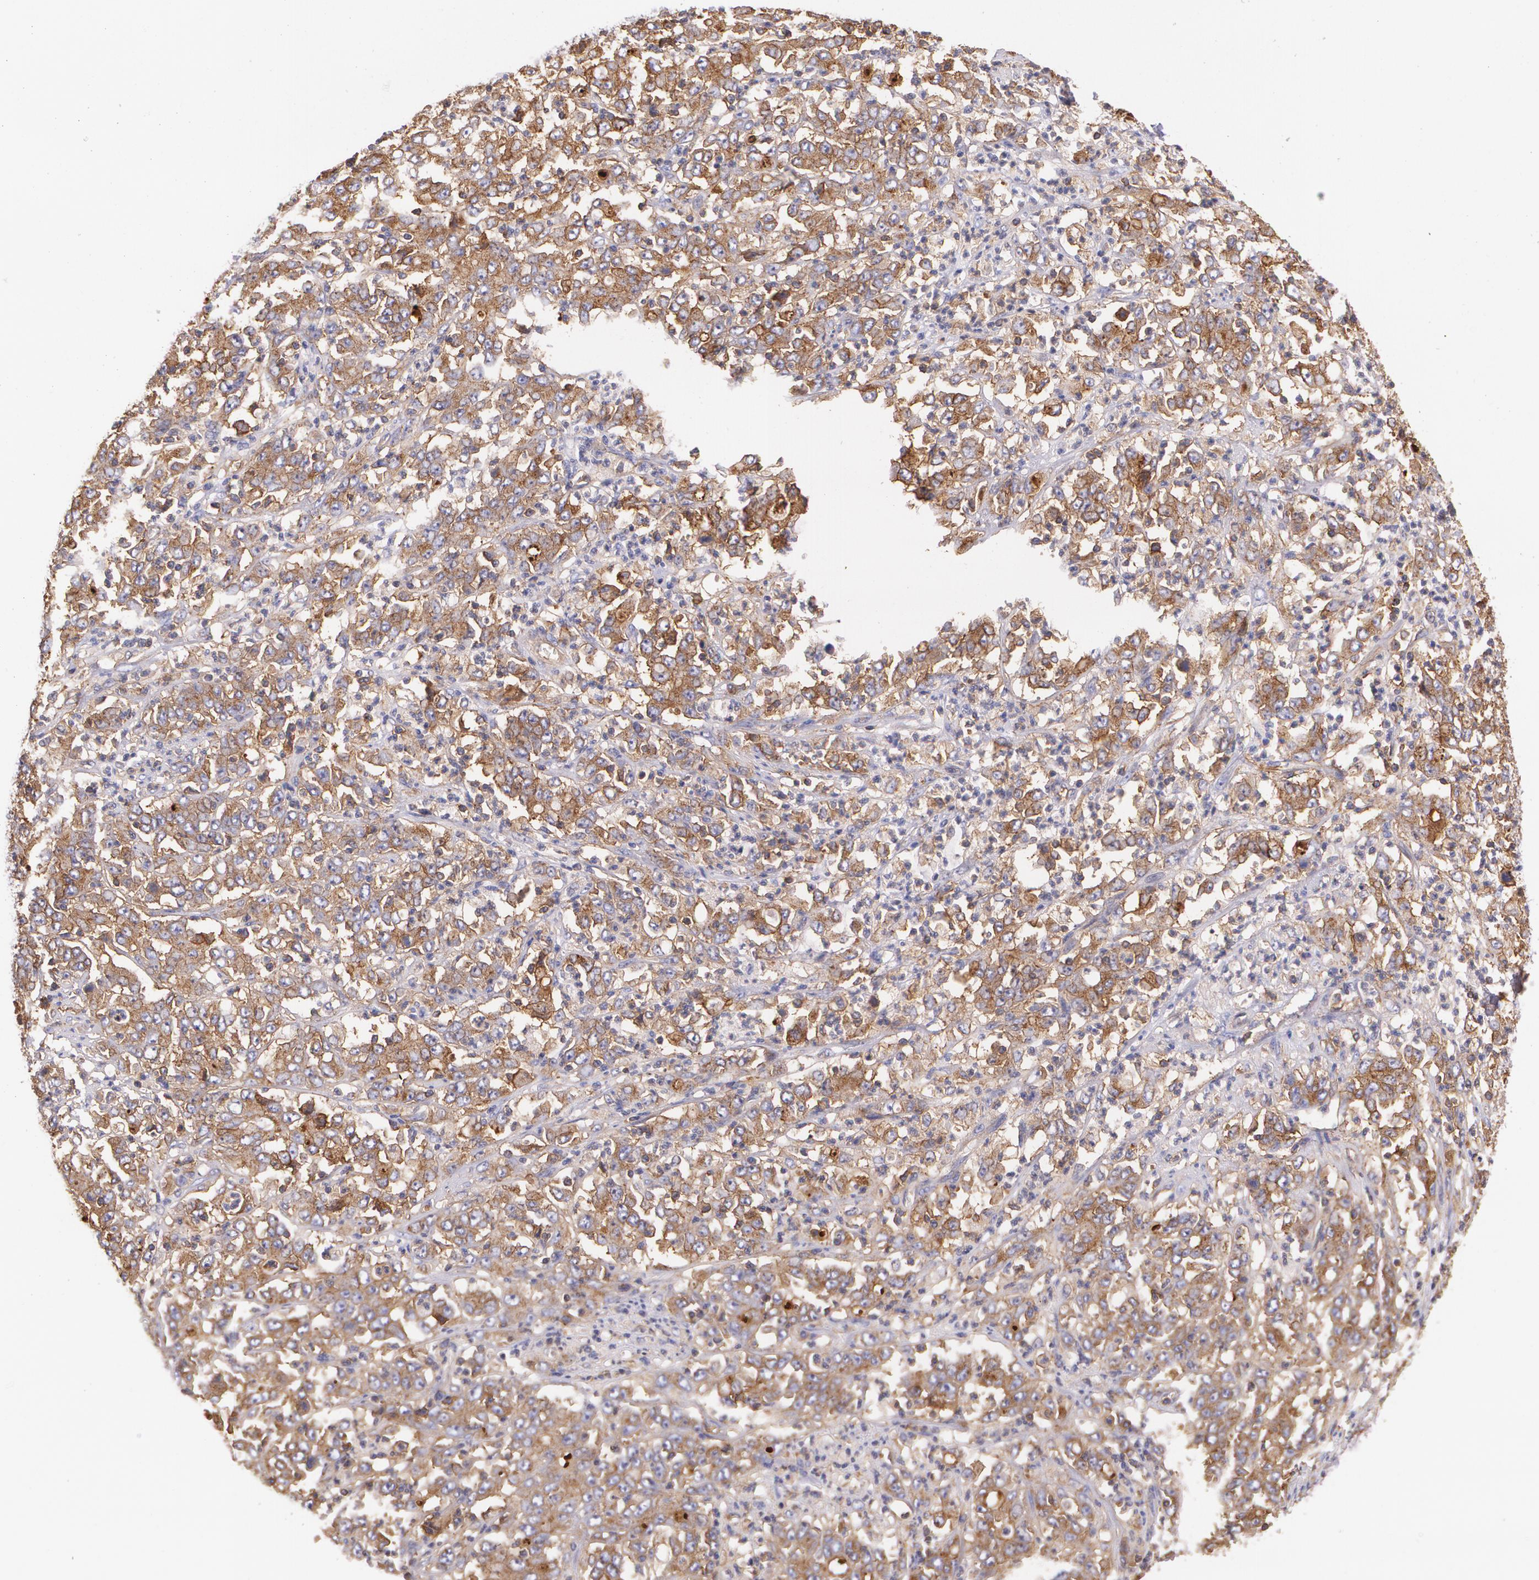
{"staining": {"intensity": "moderate", "quantity": "25%-75%", "location": "cytoplasmic/membranous"}, "tissue": "stomach cancer", "cell_type": "Tumor cells", "image_type": "cancer", "snomed": [{"axis": "morphology", "description": "Adenocarcinoma, NOS"}, {"axis": "topography", "description": "Stomach, lower"}], "caption": "A brown stain labels moderate cytoplasmic/membranous positivity of a protein in stomach adenocarcinoma tumor cells. The protein of interest is stained brown, and the nuclei are stained in blue (DAB (3,3'-diaminobenzidine) IHC with brightfield microscopy, high magnification).", "gene": "B2M", "patient": {"sex": "female", "age": 71}}